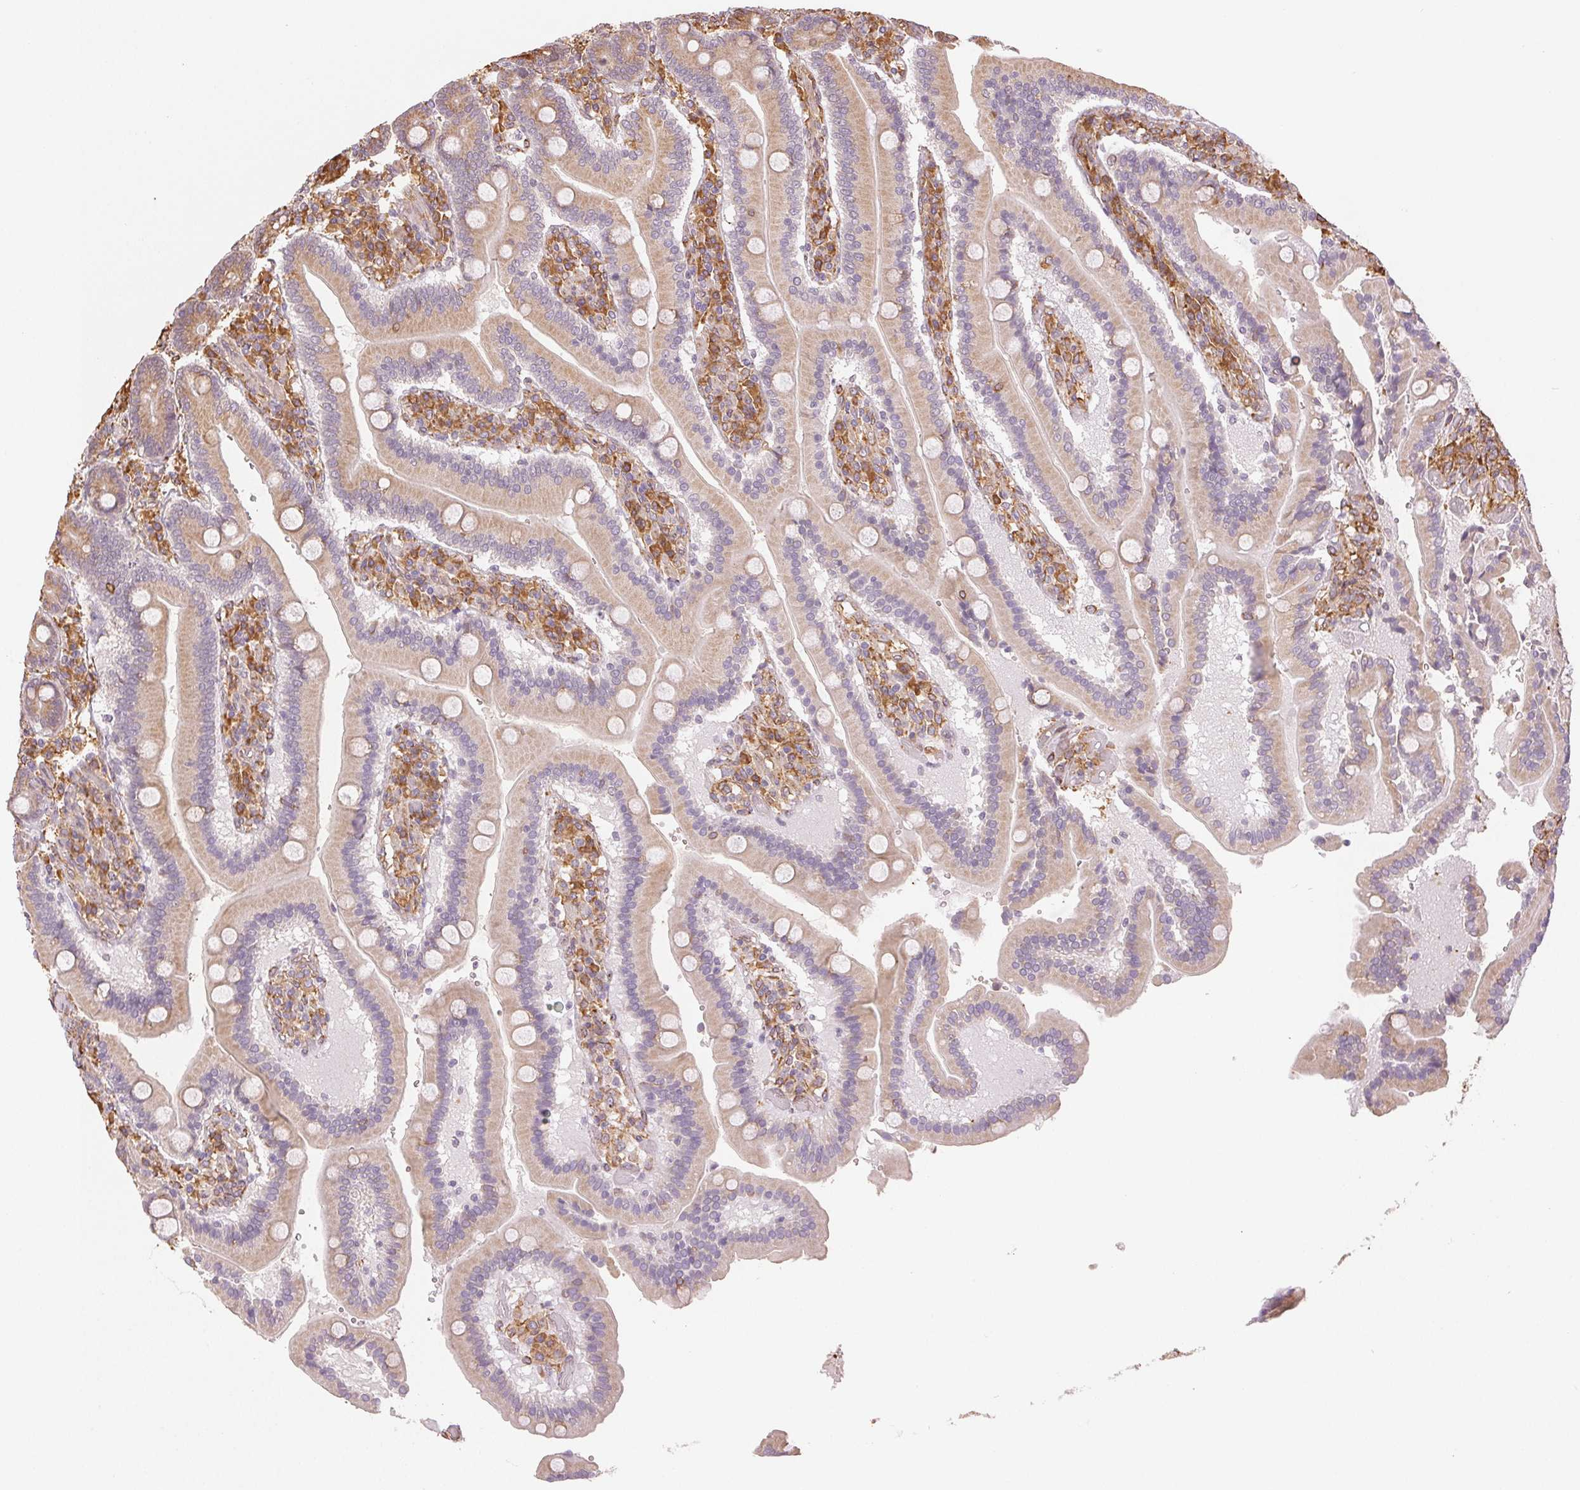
{"staining": {"intensity": "moderate", "quantity": "25%-75%", "location": "cytoplasmic/membranous"}, "tissue": "duodenum", "cell_type": "Glandular cells", "image_type": "normal", "snomed": [{"axis": "morphology", "description": "Normal tissue, NOS"}, {"axis": "topography", "description": "Duodenum"}], "caption": "DAB (3,3'-diaminobenzidine) immunohistochemical staining of normal human duodenum shows moderate cytoplasmic/membranous protein staining in about 25%-75% of glandular cells.", "gene": "RCN3", "patient": {"sex": "female", "age": 62}}